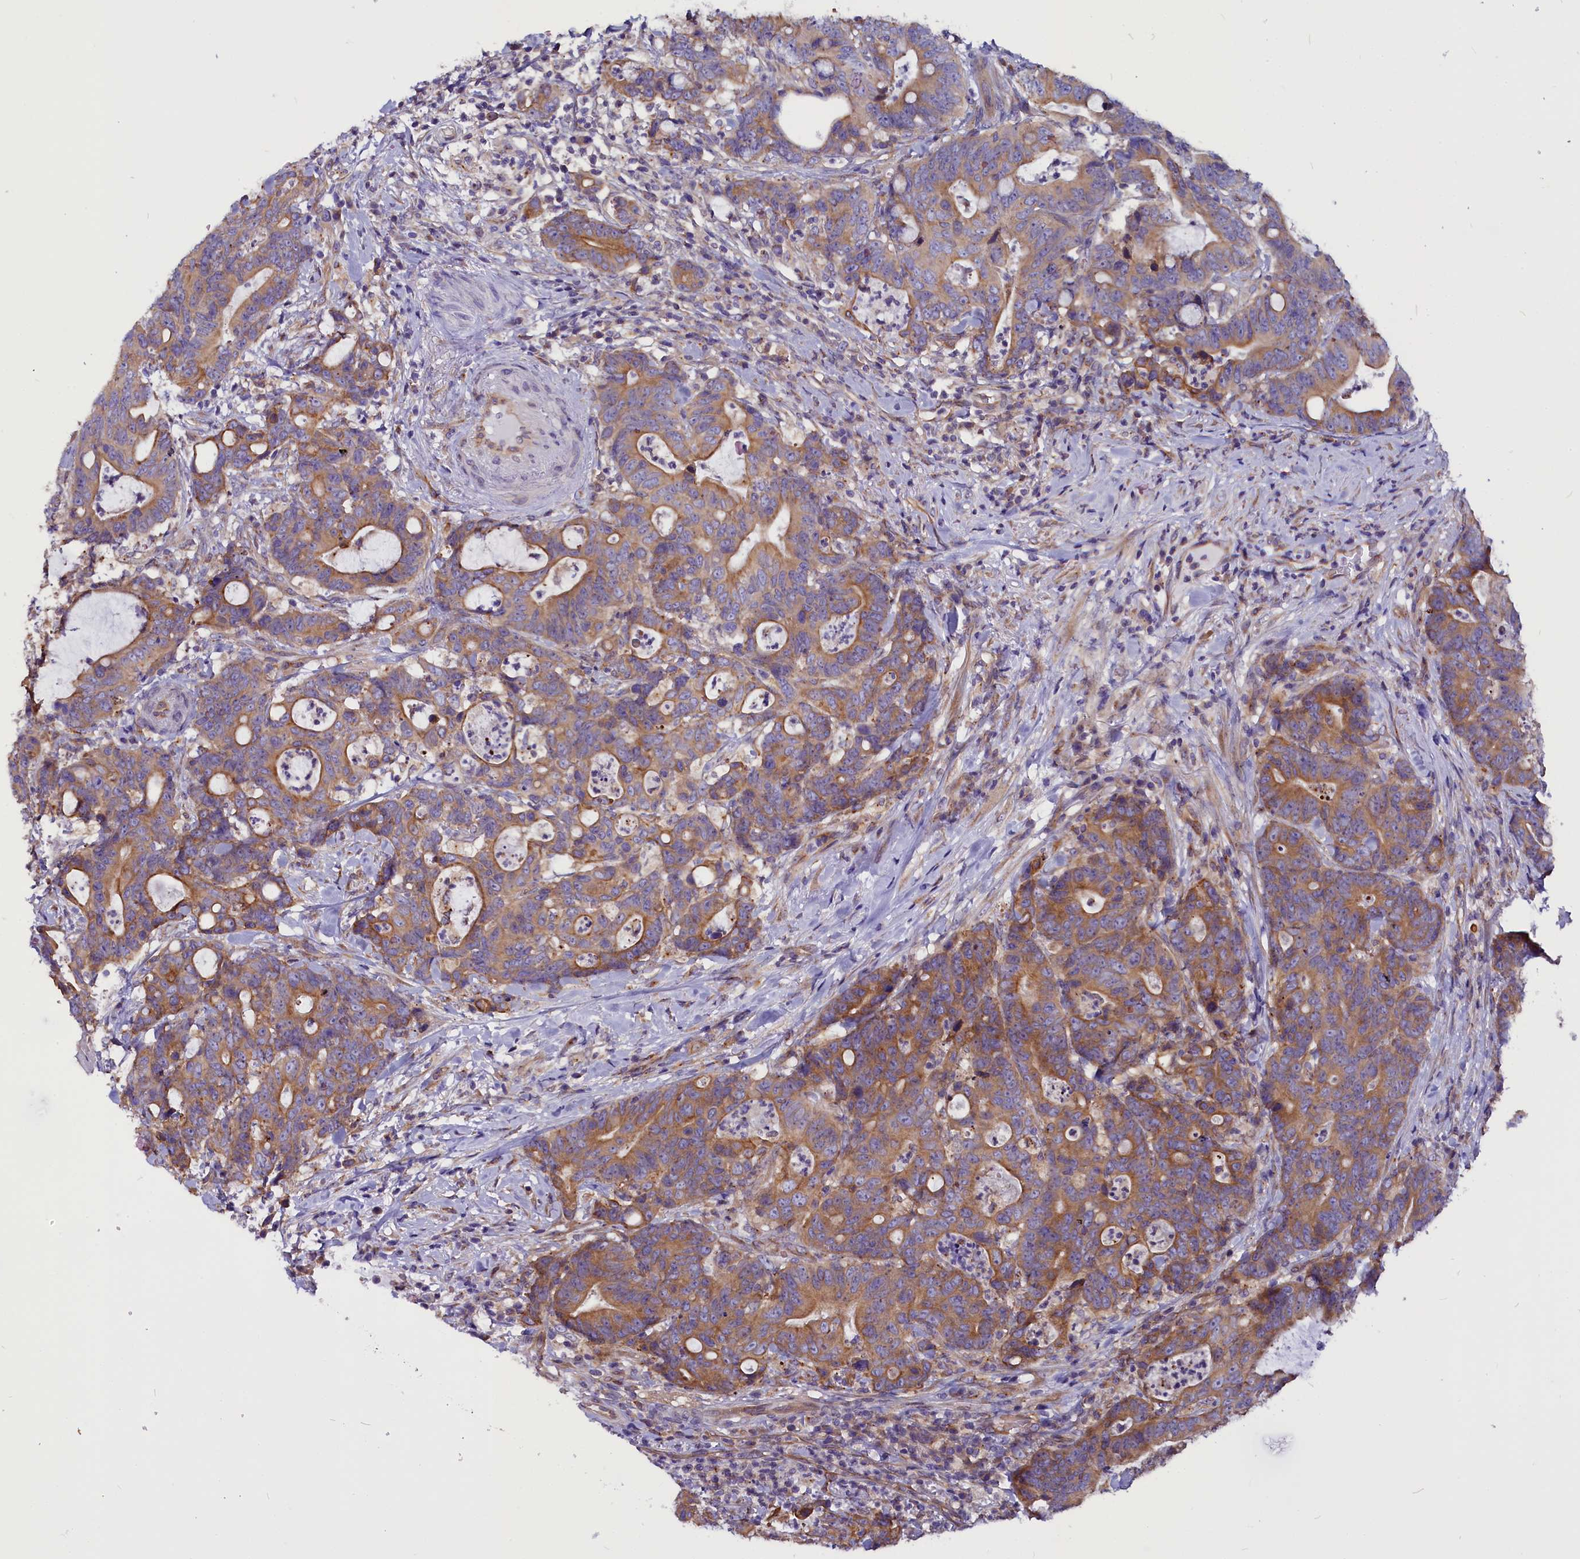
{"staining": {"intensity": "moderate", "quantity": ">75%", "location": "cytoplasmic/membranous"}, "tissue": "colorectal cancer", "cell_type": "Tumor cells", "image_type": "cancer", "snomed": [{"axis": "morphology", "description": "Adenocarcinoma, NOS"}, {"axis": "topography", "description": "Colon"}], "caption": "This image reveals colorectal cancer (adenocarcinoma) stained with immunohistochemistry (IHC) to label a protein in brown. The cytoplasmic/membranous of tumor cells show moderate positivity for the protein. Nuclei are counter-stained blue.", "gene": "CEP170", "patient": {"sex": "female", "age": 82}}